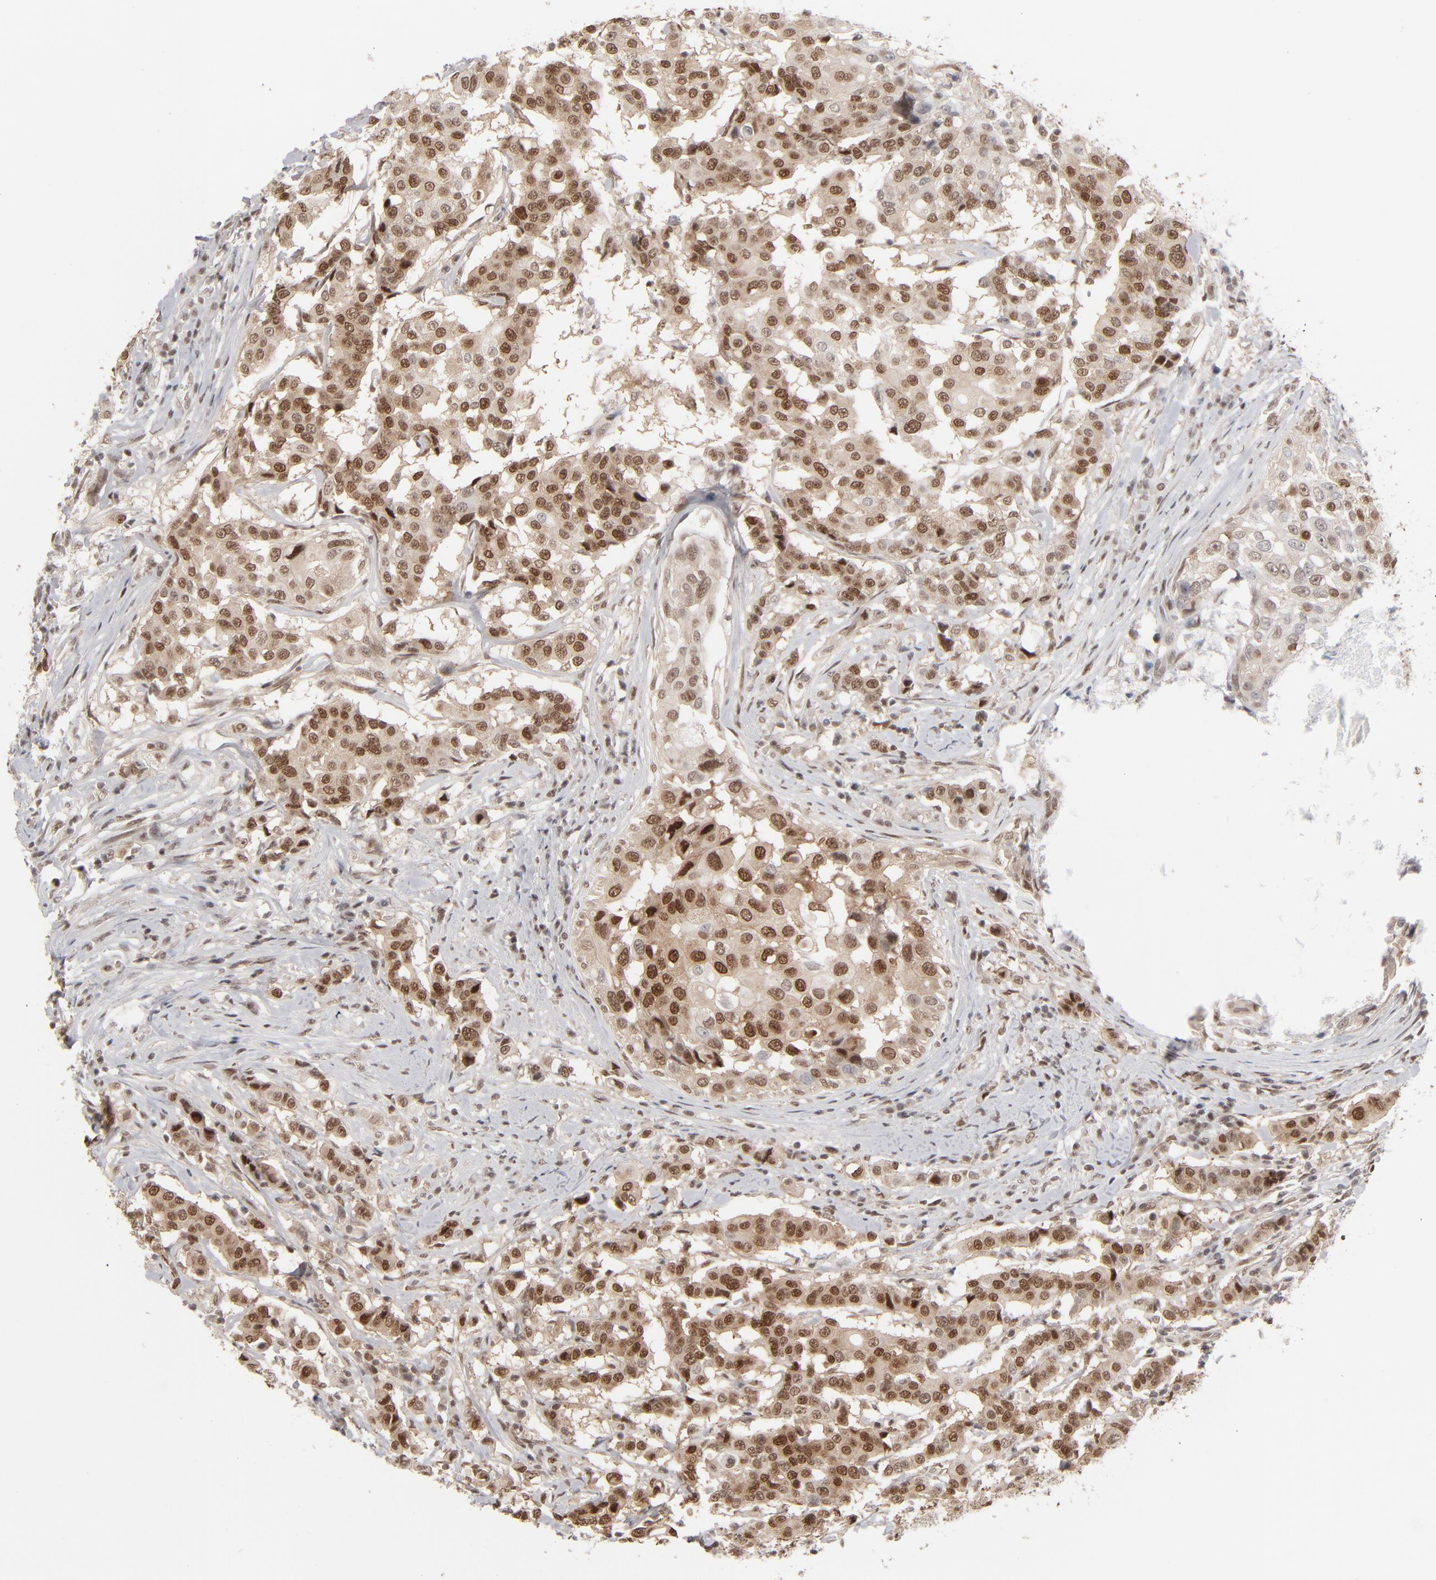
{"staining": {"intensity": "strong", "quantity": ">75%", "location": "cytoplasmic/membranous,nuclear"}, "tissue": "breast cancer", "cell_type": "Tumor cells", "image_type": "cancer", "snomed": [{"axis": "morphology", "description": "Duct carcinoma"}, {"axis": "topography", "description": "Breast"}], "caption": "Breast cancer tissue displays strong cytoplasmic/membranous and nuclear positivity in approximately >75% of tumor cells (DAB IHC, brown staining for protein, blue staining for nuclei).", "gene": "IRF9", "patient": {"sex": "female", "age": 27}}